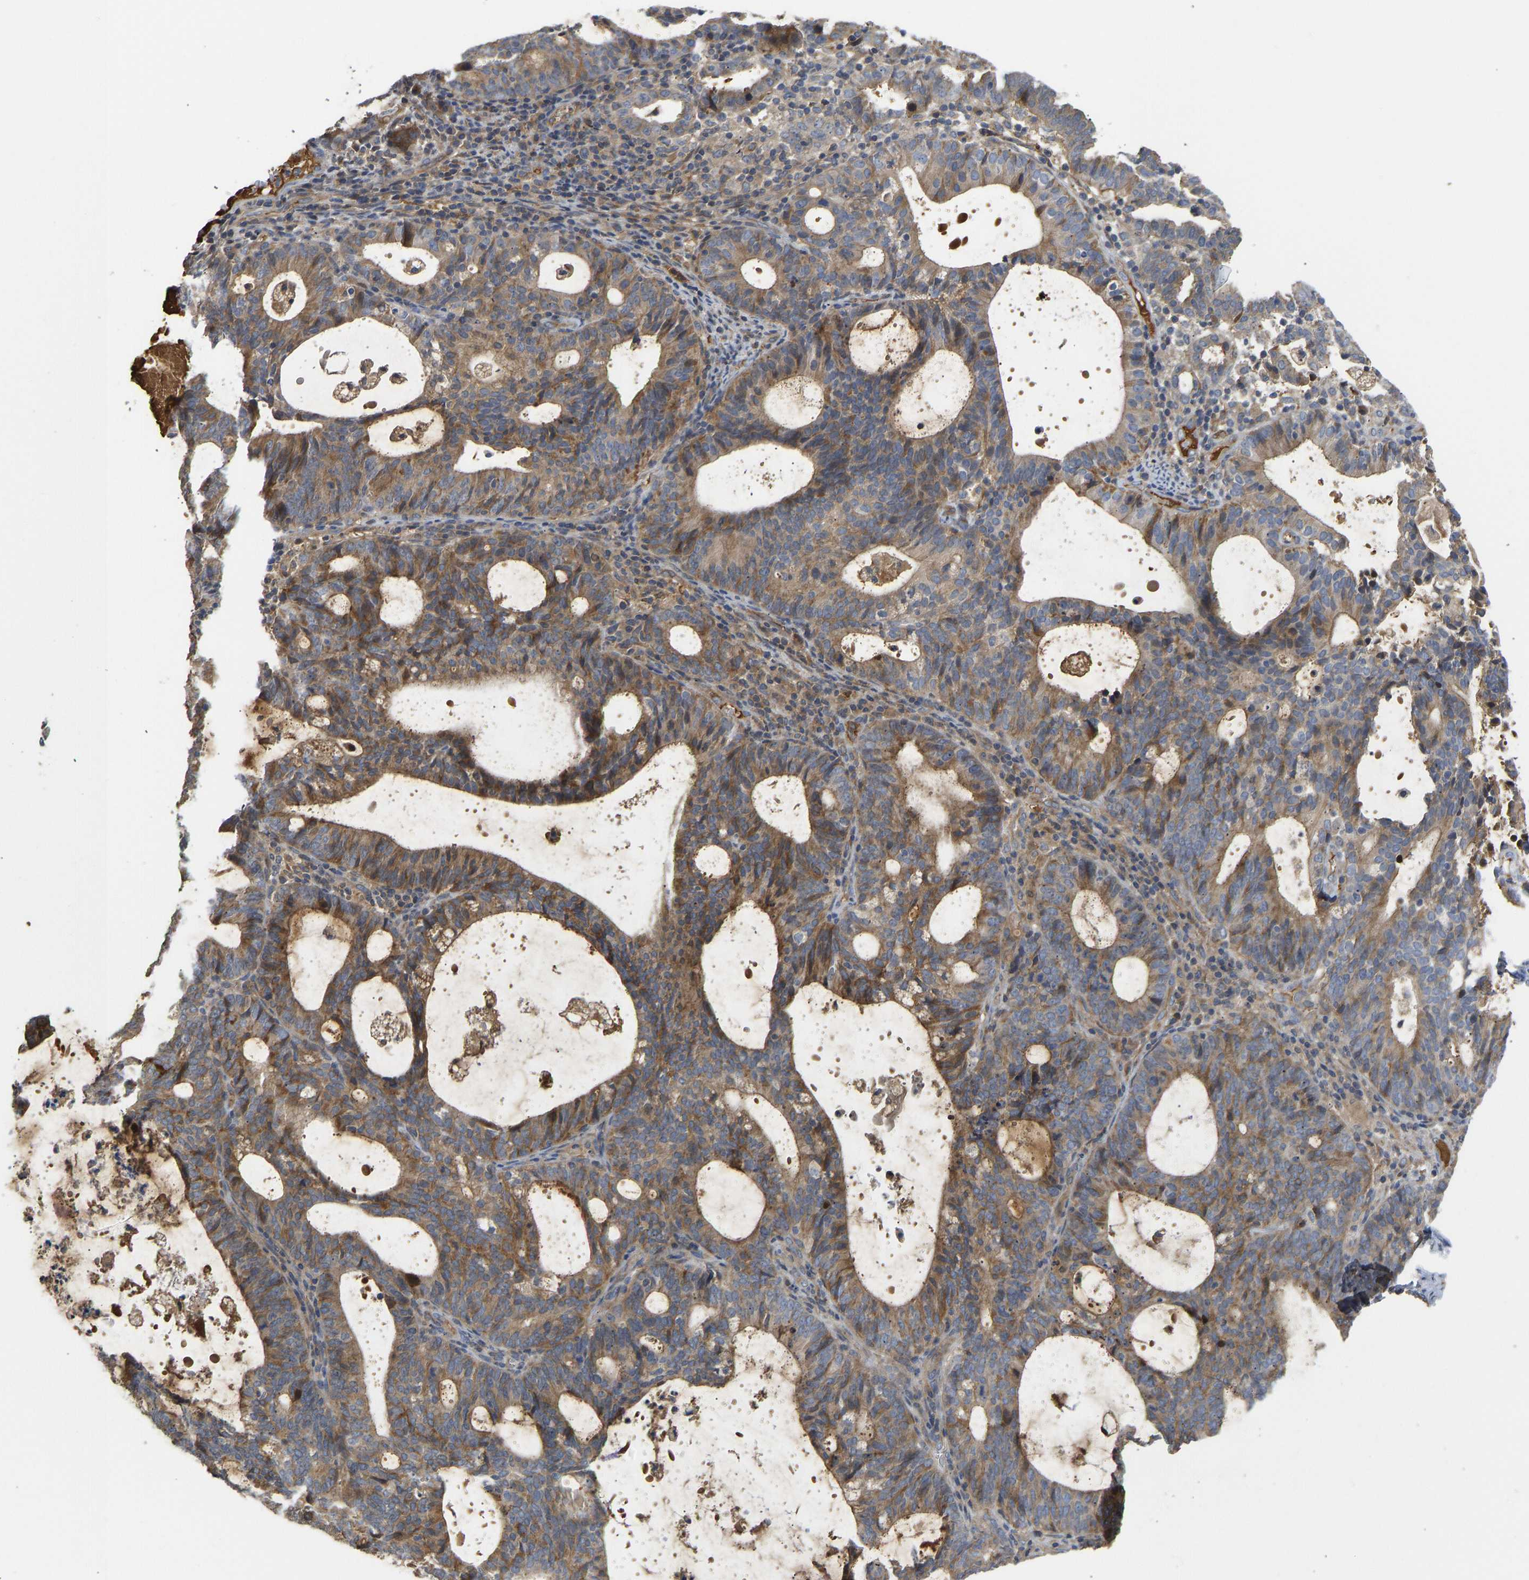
{"staining": {"intensity": "moderate", "quantity": "25%-75%", "location": "cytoplasmic/membranous"}, "tissue": "endometrial cancer", "cell_type": "Tumor cells", "image_type": "cancer", "snomed": [{"axis": "morphology", "description": "Adenocarcinoma, NOS"}, {"axis": "topography", "description": "Uterus"}], "caption": "Approximately 25%-75% of tumor cells in endometrial cancer exhibit moderate cytoplasmic/membranous protein expression as visualized by brown immunohistochemical staining.", "gene": "VCPKMT", "patient": {"sex": "female", "age": 83}}